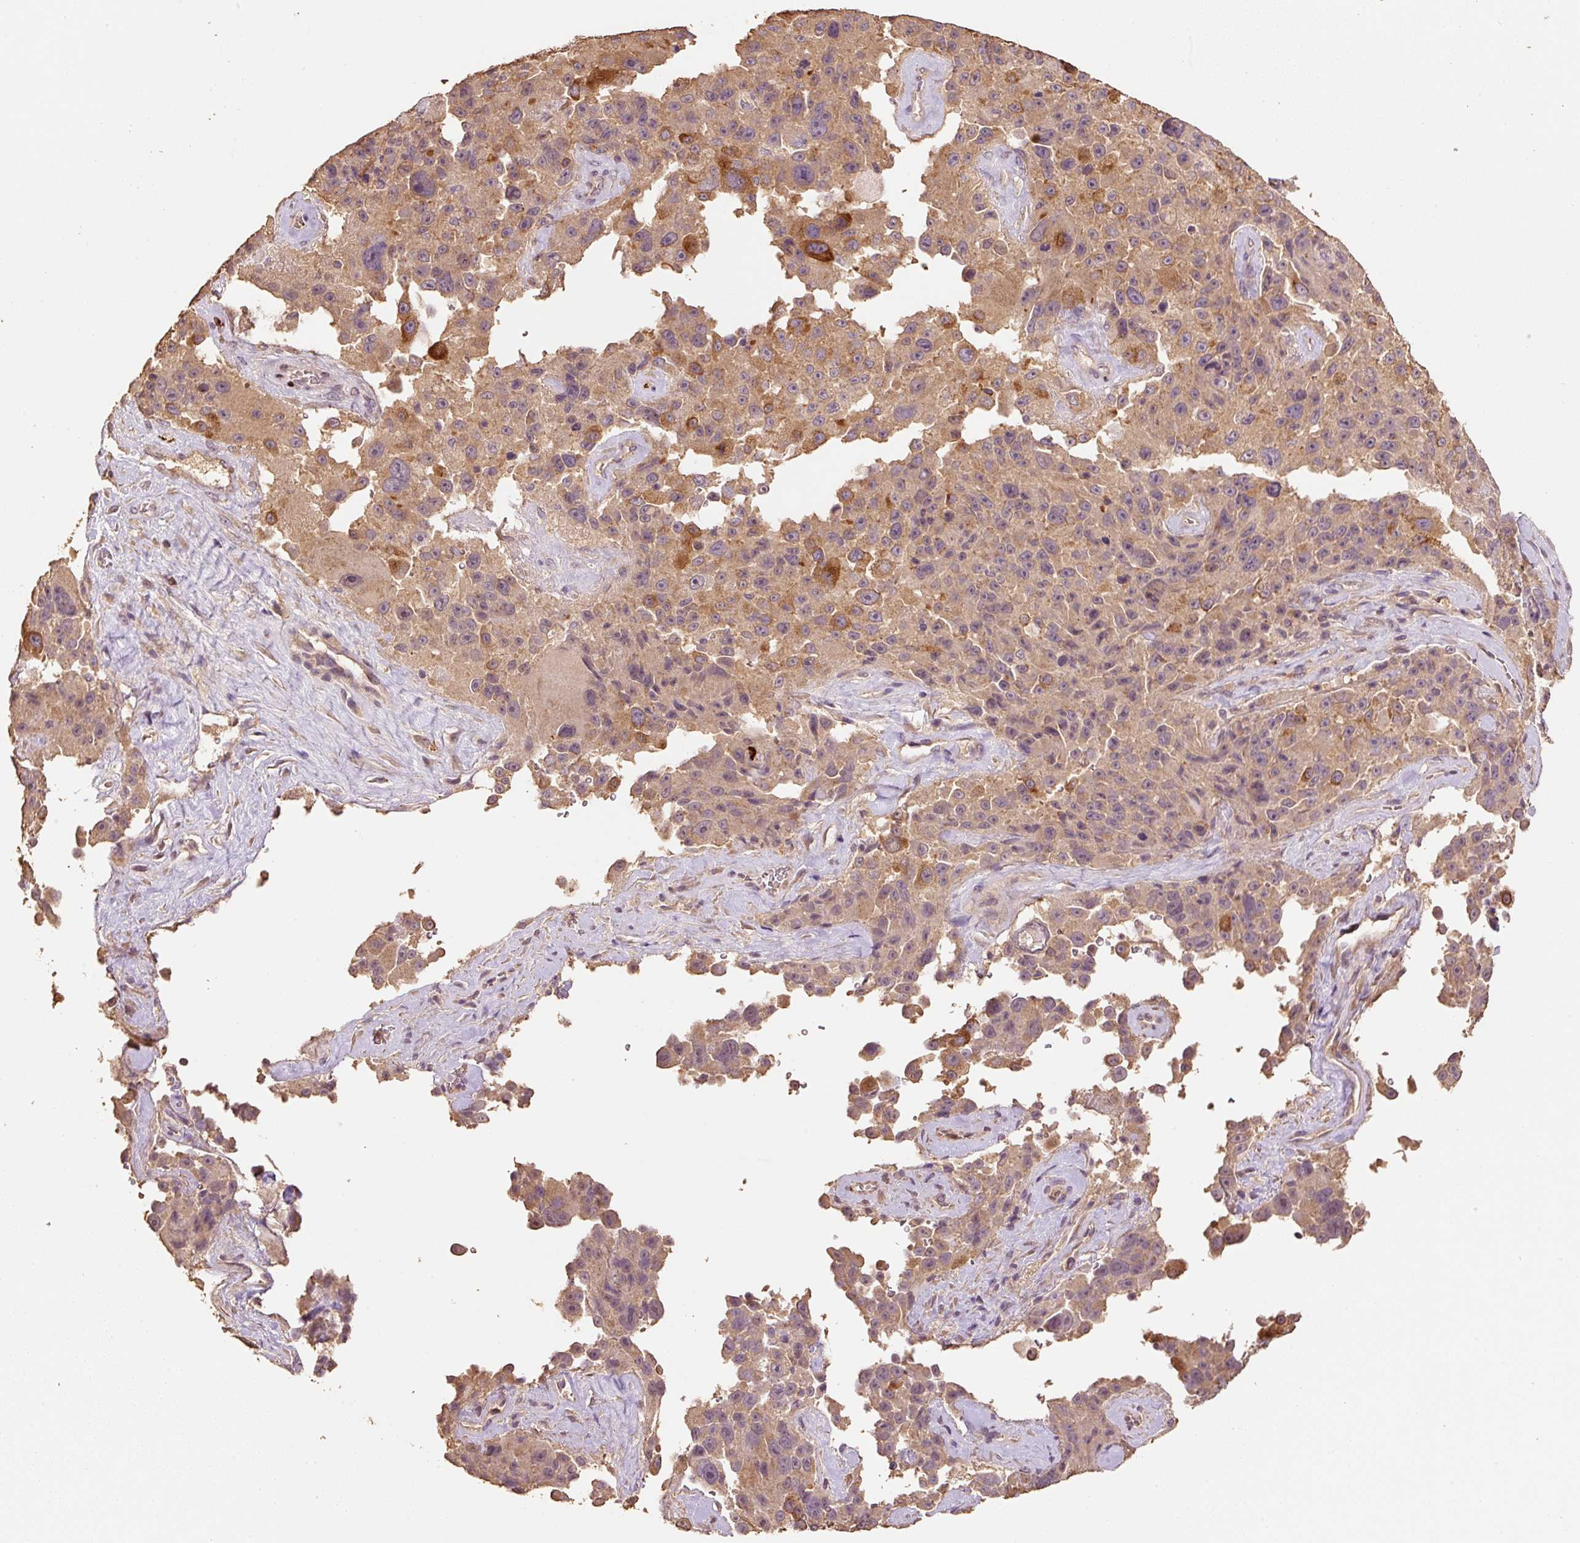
{"staining": {"intensity": "moderate", "quantity": ">75%", "location": "cytoplasmic/membranous"}, "tissue": "melanoma", "cell_type": "Tumor cells", "image_type": "cancer", "snomed": [{"axis": "morphology", "description": "Malignant melanoma, Metastatic site"}, {"axis": "topography", "description": "Lymph node"}], "caption": "Protein expression analysis of malignant melanoma (metastatic site) shows moderate cytoplasmic/membranous positivity in approximately >75% of tumor cells.", "gene": "HERC2", "patient": {"sex": "male", "age": 62}}